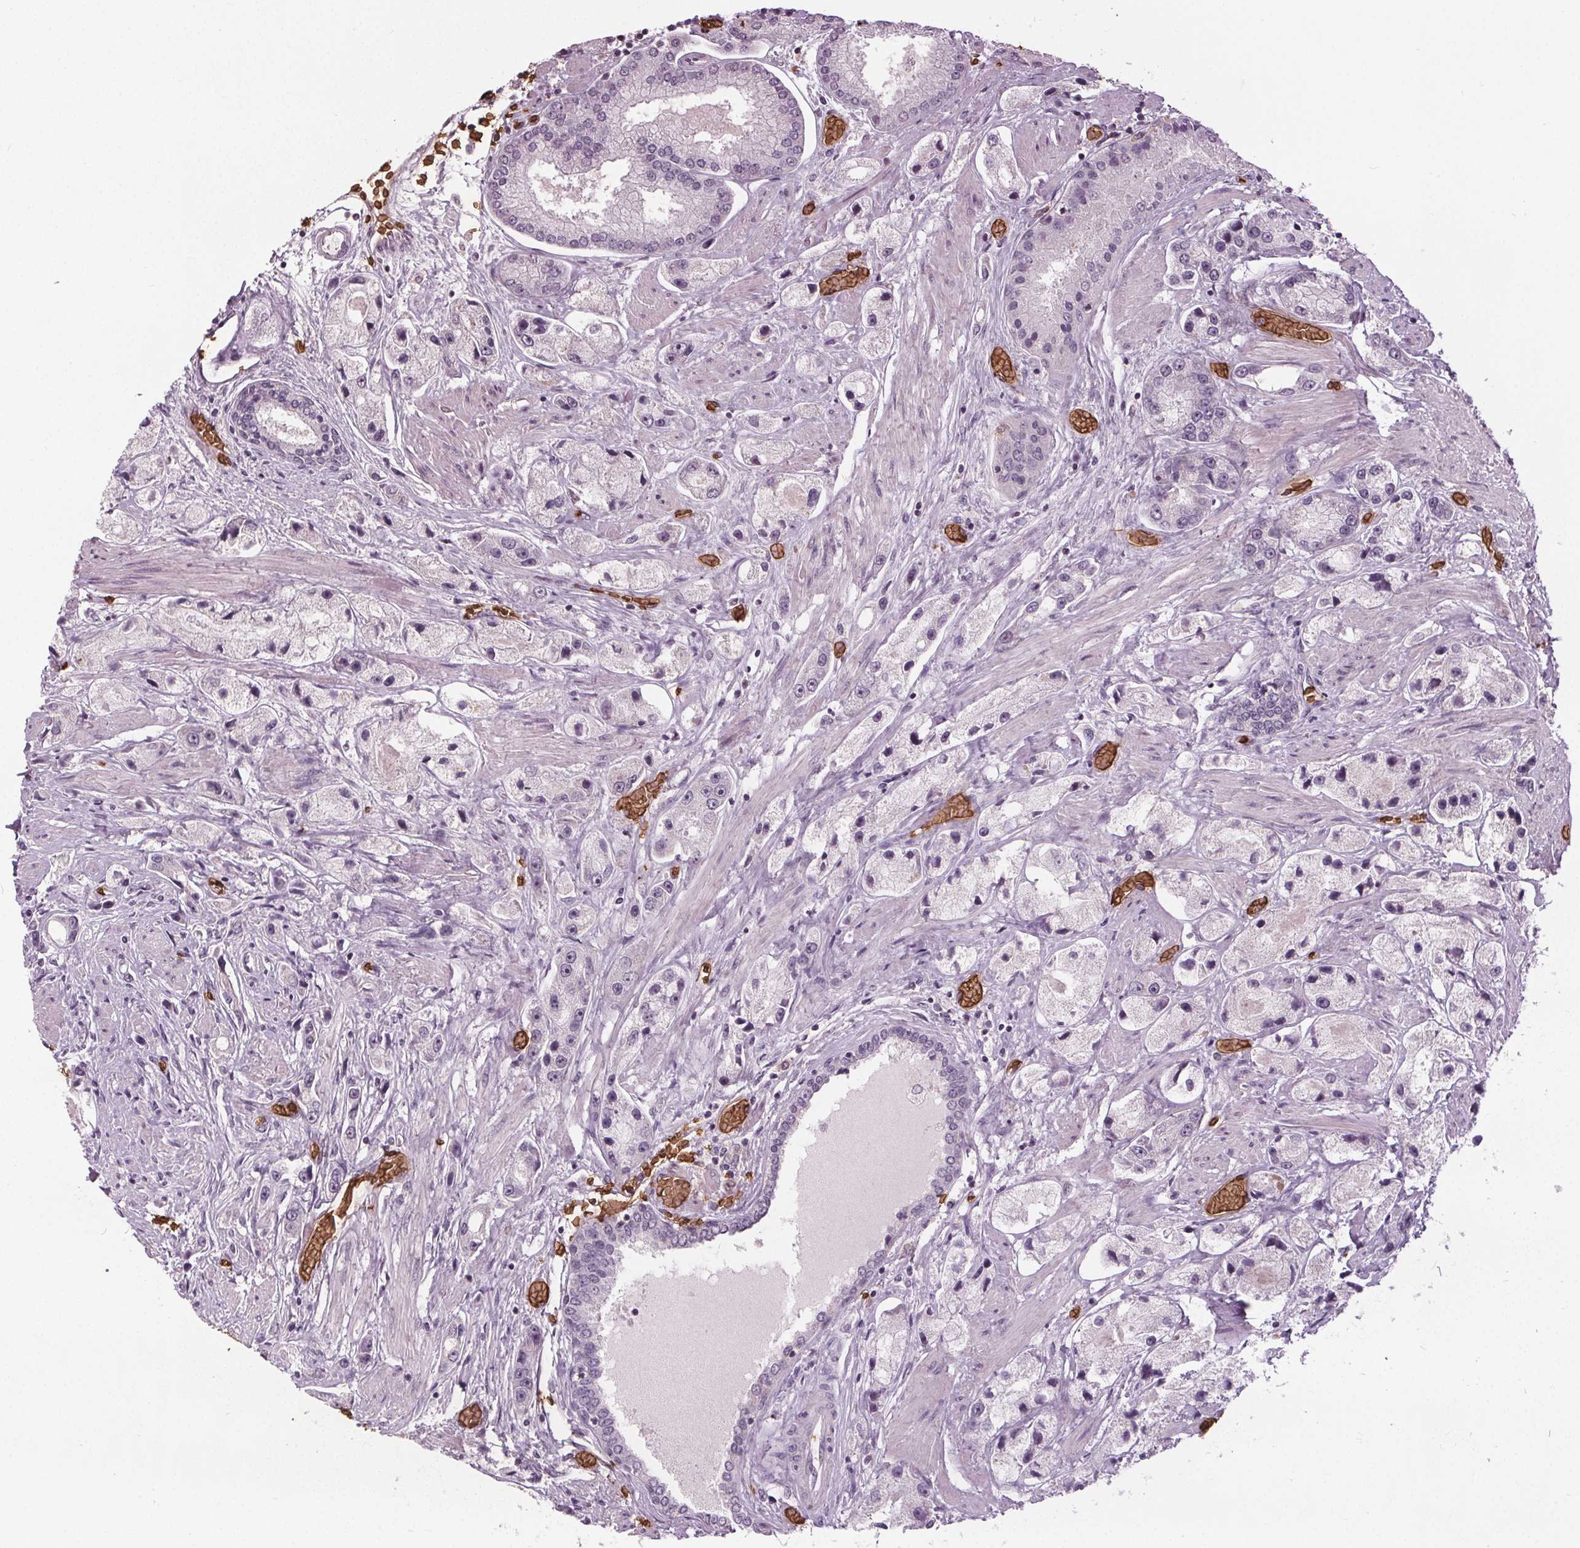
{"staining": {"intensity": "negative", "quantity": "none", "location": "none"}, "tissue": "prostate cancer", "cell_type": "Tumor cells", "image_type": "cancer", "snomed": [{"axis": "morphology", "description": "Adenocarcinoma, High grade"}, {"axis": "topography", "description": "Prostate"}], "caption": "An immunohistochemistry image of prostate high-grade adenocarcinoma is shown. There is no staining in tumor cells of prostate high-grade adenocarcinoma.", "gene": "SLC4A1", "patient": {"sex": "male", "age": 67}}